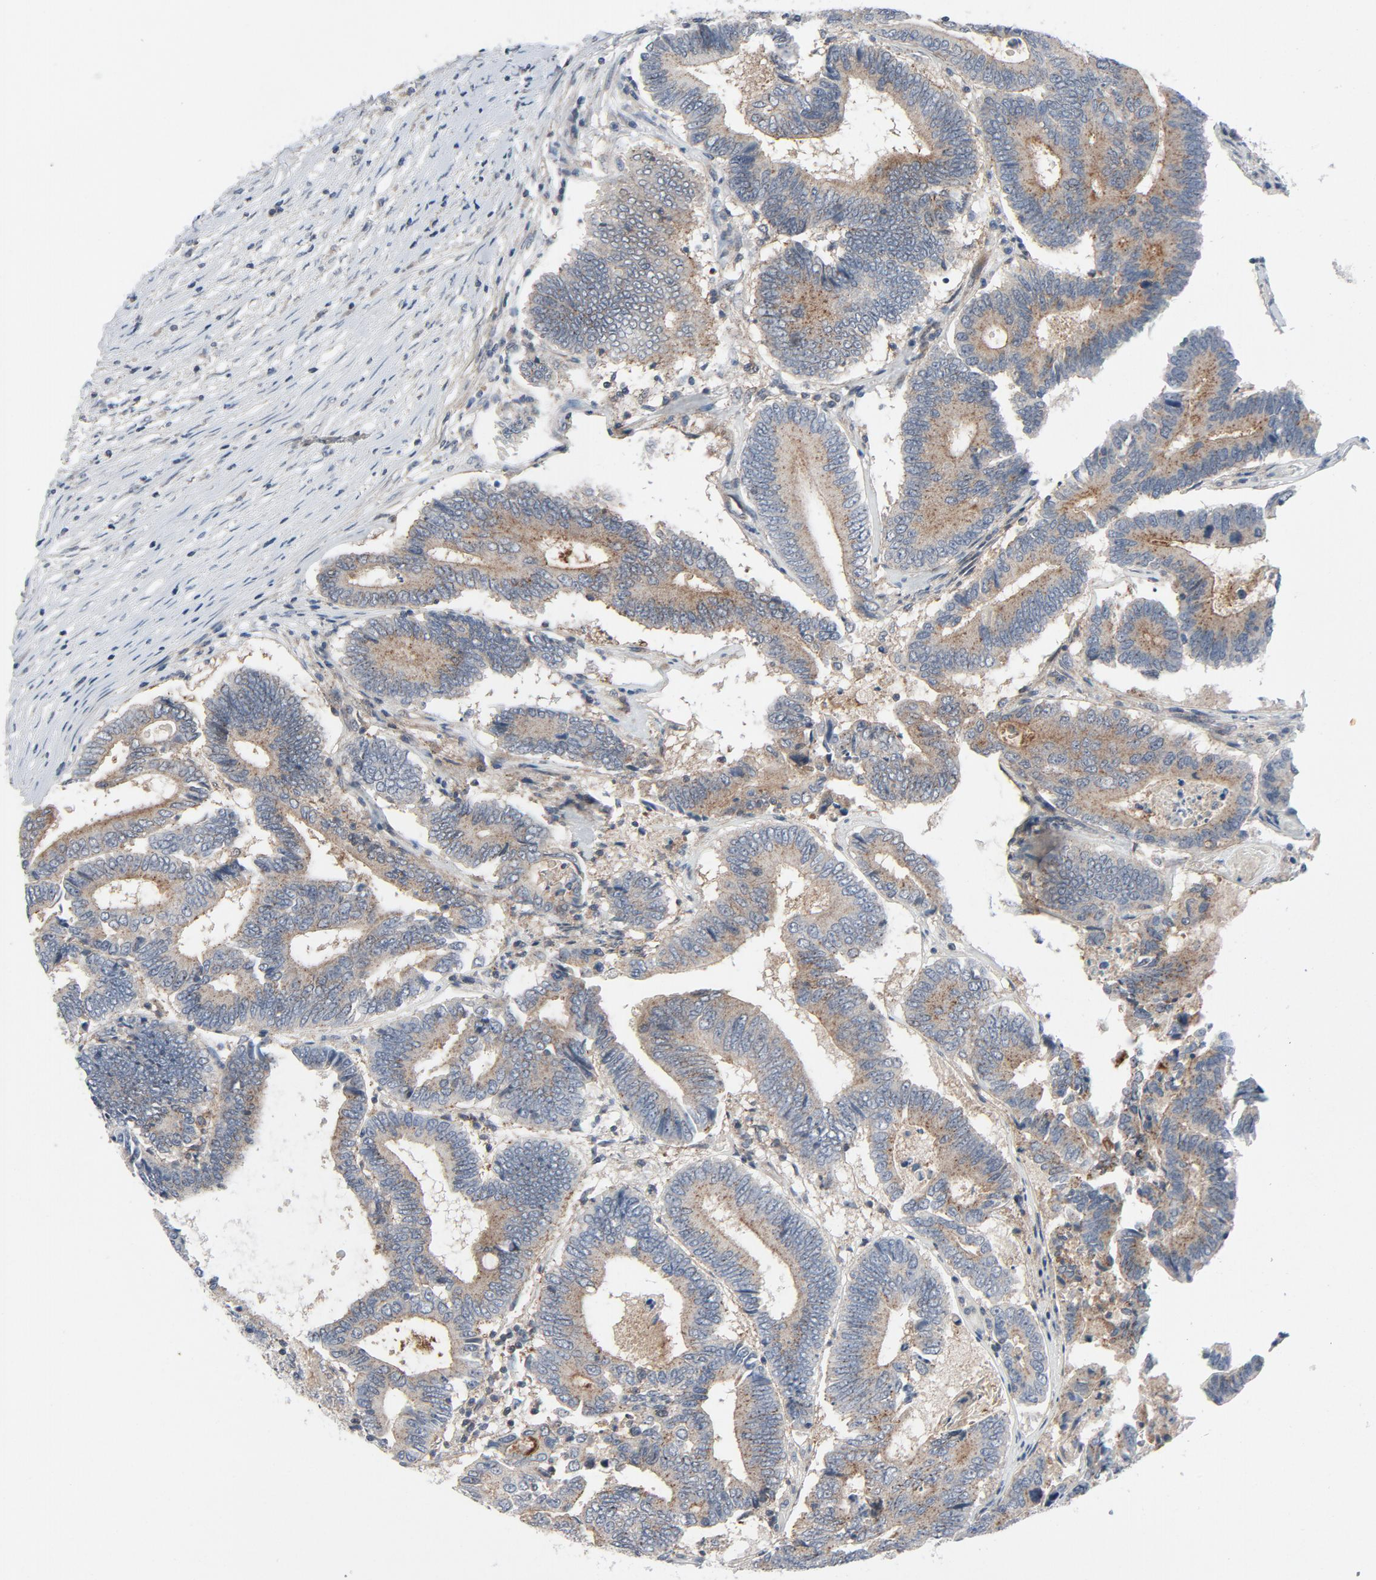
{"staining": {"intensity": "moderate", "quantity": ">75%", "location": "cytoplasmic/membranous"}, "tissue": "colorectal cancer", "cell_type": "Tumor cells", "image_type": "cancer", "snomed": [{"axis": "morphology", "description": "Adenocarcinoma, NOS"}, {"axis": "topography", "description": "Colon"}], "caption": "Immunohistochemistry (IHC) photomicrograph of adenocarcinoma (colorectal) stained for a protein (brown), which displays medium levels of moderate cytoplasmic/membranous staining in approximately >75% of tumor cells.", "gene": "TSG101", "patient": {"sex": "female", "age": 78}}